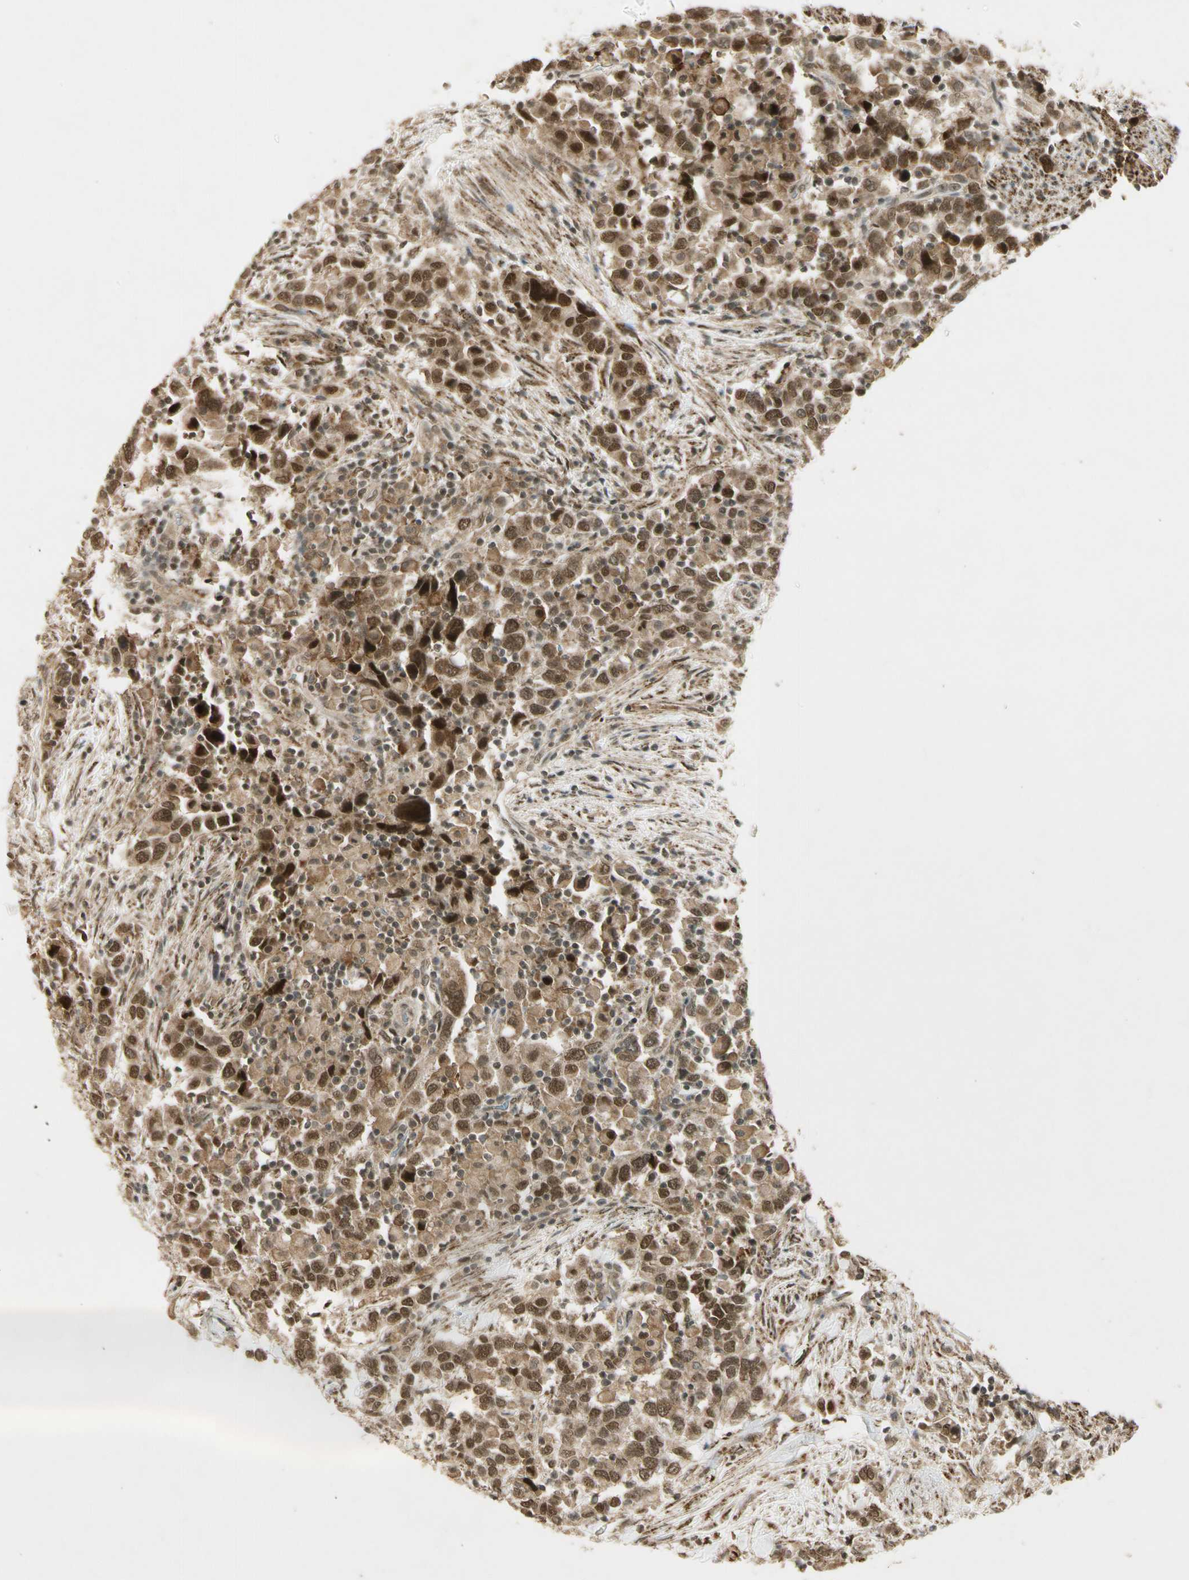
{"staining": {"intensity": "moderate", "quantity": ">75%", "location": "cytoplasmic/membranous,nuclear"}, "tissue": "urothelial cancer", "cell_type": "Tumor cells", "image_type": "cancer", "snomed": [{"axis": "morphology", "description": "Urothelial carcinoma, High grade"}, {"axis": "topography", "description": "Urinary bladder"}], "caption": "Immunohistochemical staining of human urothelial cancer demonstrates medium levels of moderate cytoplasmic/membranous and nuclear positivity in approximately >75% of tumor cells.", "gene": "ZNF135", "patient": {"sex": "male", "age": 61}}